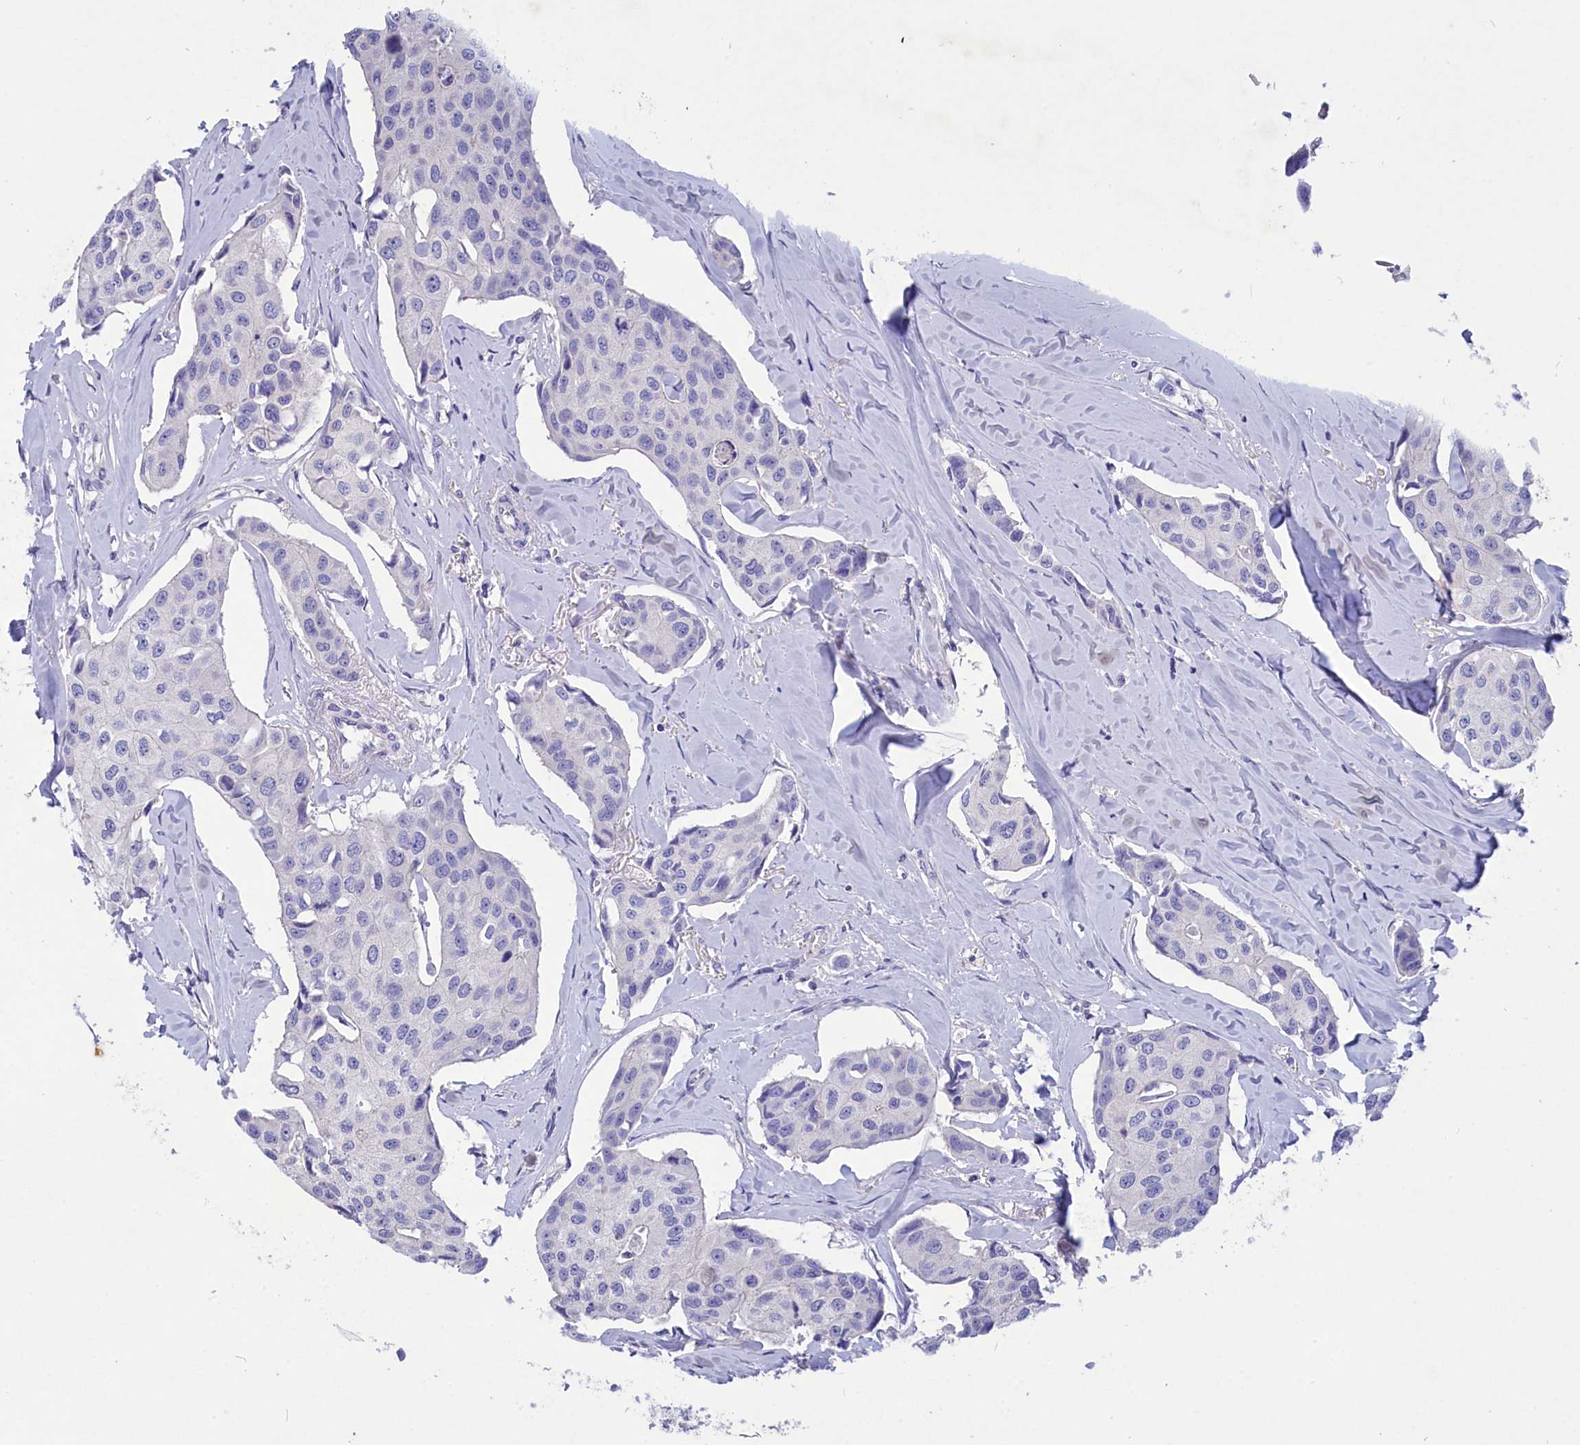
{"staining": {"intensity": "negative", "quantity": "none", "location": "none"}, "tissue": "breast cancer", "cell_type": "Tumor cells", "image_type": "cancer", "snomed": [{"axis": "morphology", "description": "Duct carcinoma"}, {"axis": "topography", "description": "Breast"}], "caption": "Protein analysis of intraductal carcinoma (breast) reveals no significant positivity in tumor cells. Brightfield microscopy of immunohistochemistry stained with DAB (3,3'-diaminobenzidine) (brown) and hematoxylin (blue), captured at high magnification.", "gene": "DEFB119", "patient": {"sex": "female", "age": 80}}